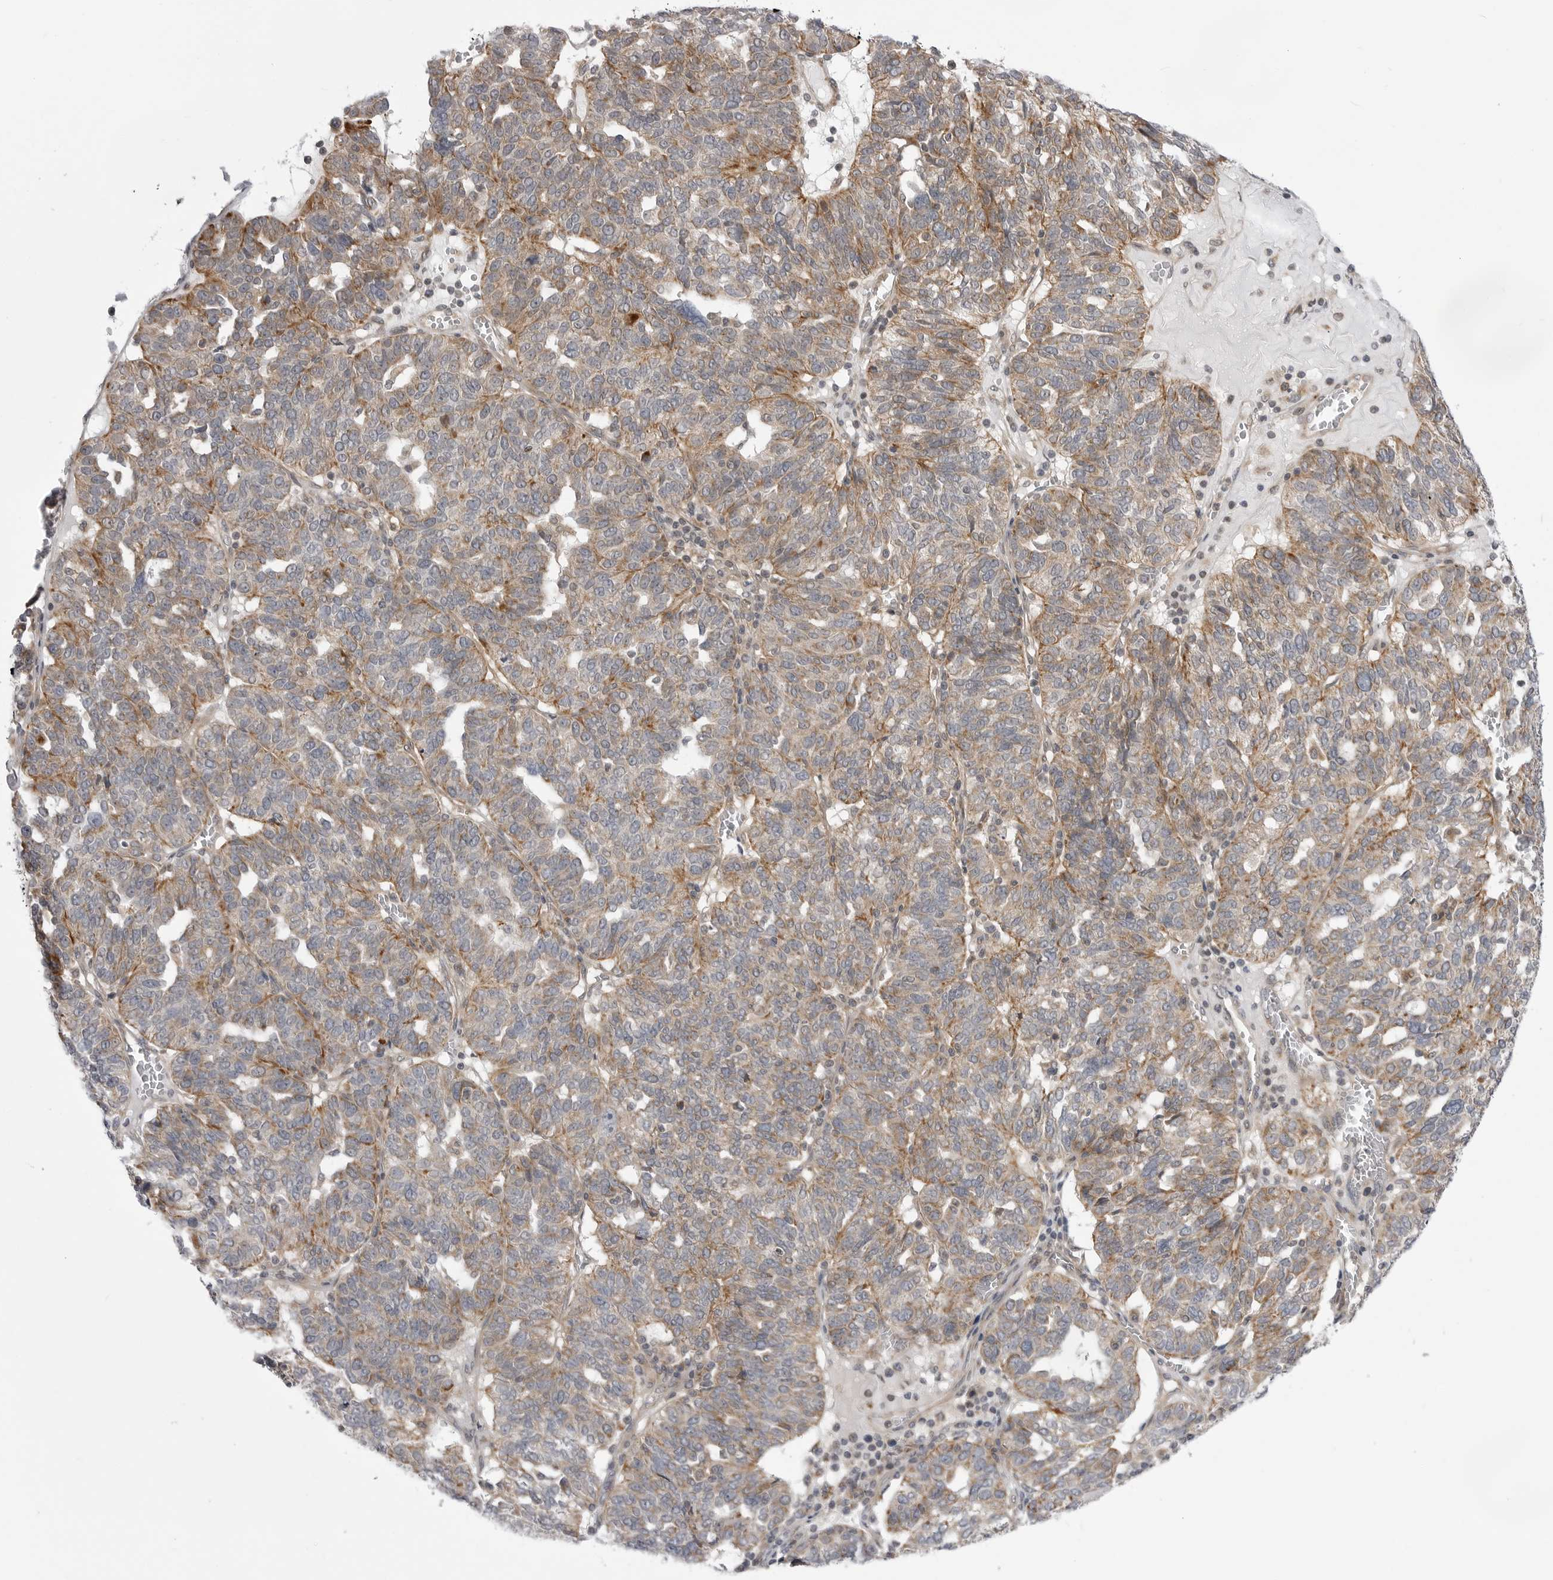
{"staining": {"intensity": "weak", "quantity": ">75%", "location": "cytoplasmic/membranous"}, "tissue": "ovarian cancer", "cell_type": "Tumor cells", "image_type": "cancer", "snomed": [{"axis": "morphology", "description": "Cystadenocarcinoma, serous, NOS"}, {"axis": "topography", "description": "Ovary"}], "caption": "This histopathology image displays ovarian serous cystadenocarcinoma stained with immunohistochemistry (IHC) to label a protein in brown. The cytoplasmic/membranous of tumor cells show weak positivity for the protein. Nuclei are counter-stained blue.", "gene": "CCDC18", "patient": {"sex": "female", "age": 59}}